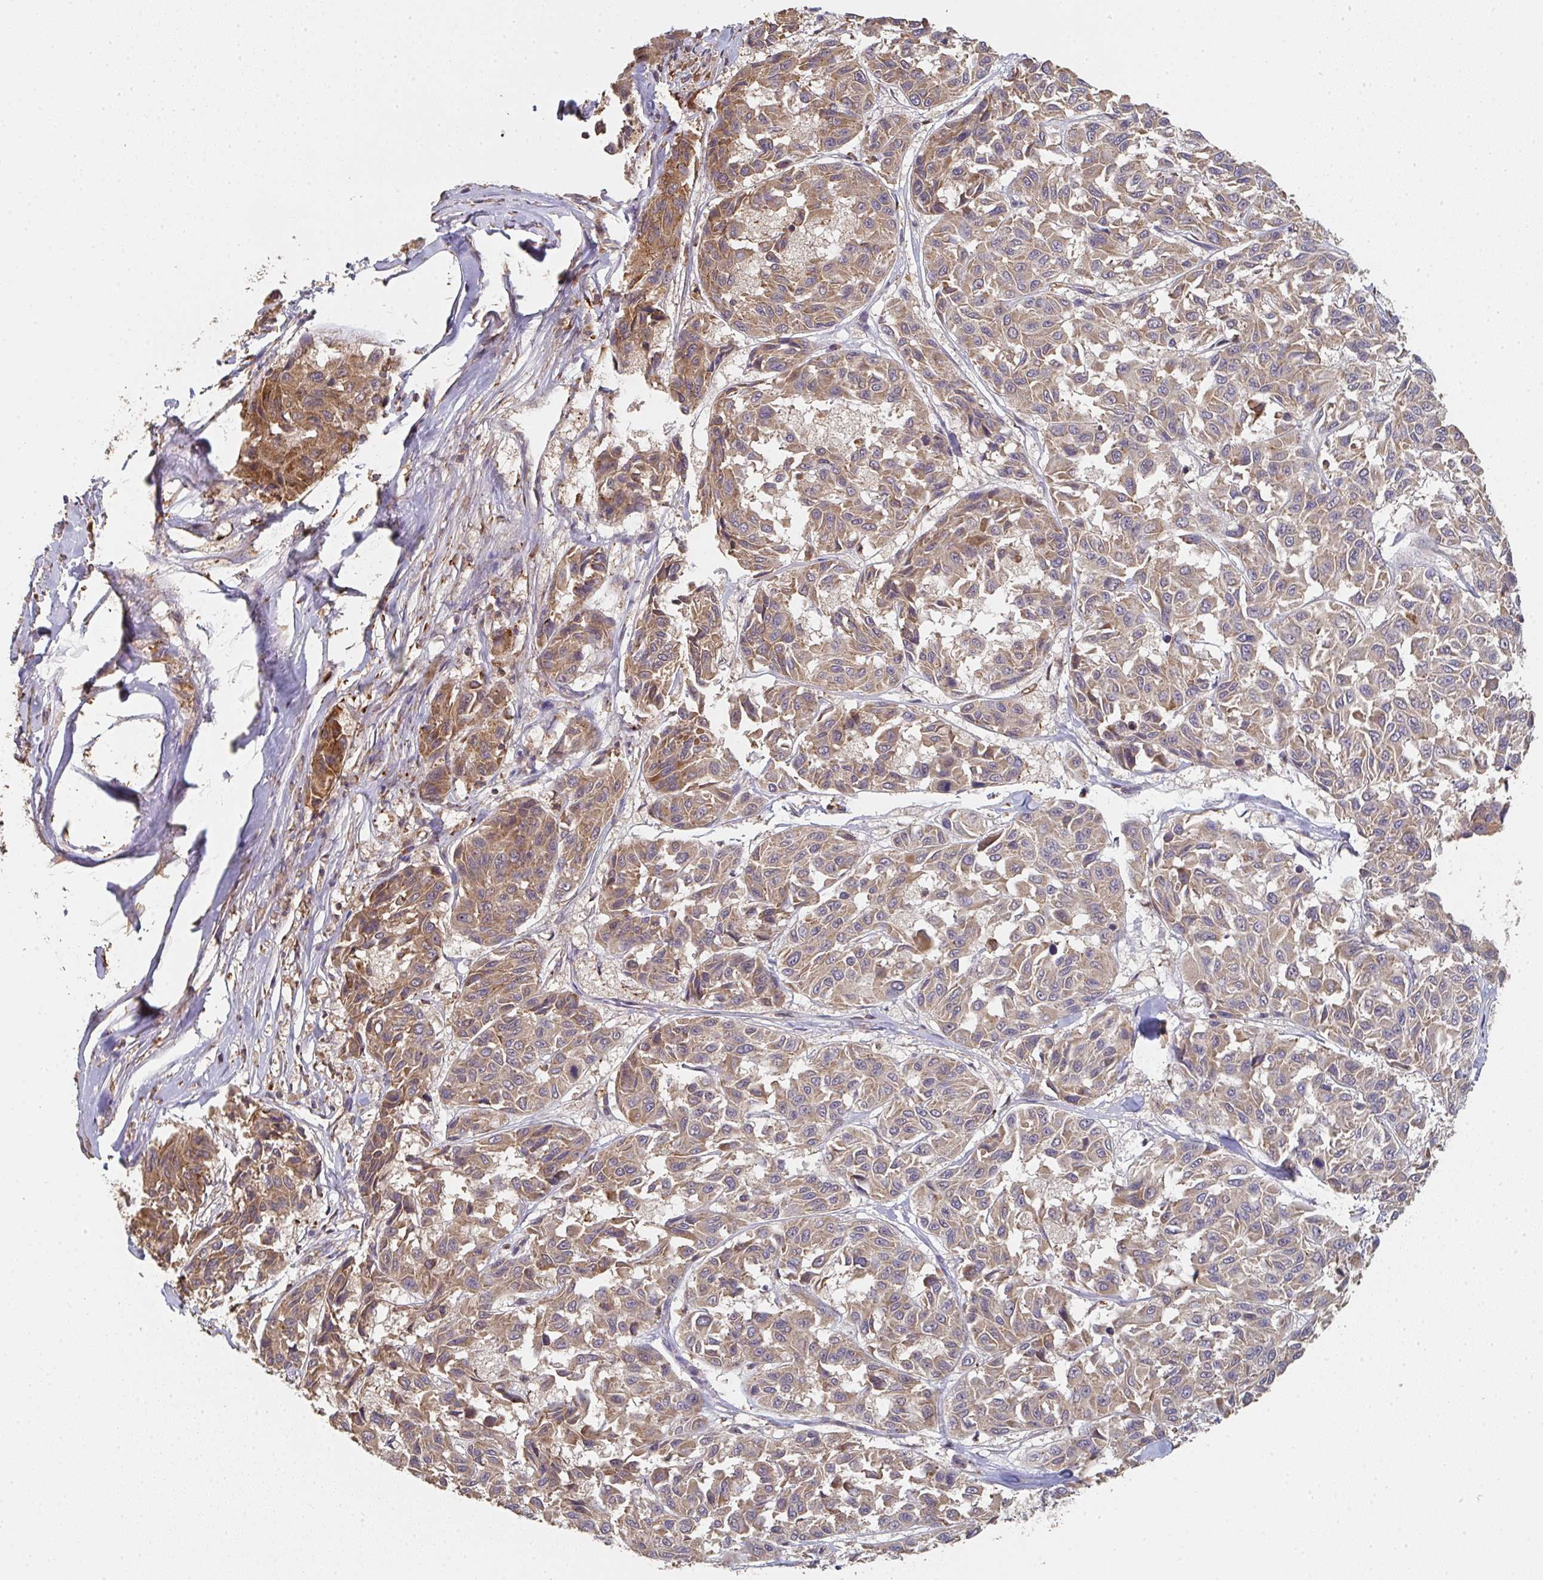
{"staining": {"intensity": "moderate", "quantity": "25%-75%", "location": "cytoplasmic/membranous"}, "tissue": "melanoma", "cell_type": "Tumor cells", "image_type": "cancer", "snomed": [{"axis": "morphology", "description": "Malignant melanoma, NOS"}, {"axis": "topography", "description": "Skin"}], "caption": "The photomicrograph shows immunohistochemical staining of malignant melanoma. There is moderate cytoplasmic/membranous expression is seen in about 25%-75% of tumor cells. (Brightfield microscopy of DAB IHC at high magnification).", "gene": "POLG", "patient": {"sex": "female", "age": 66}}